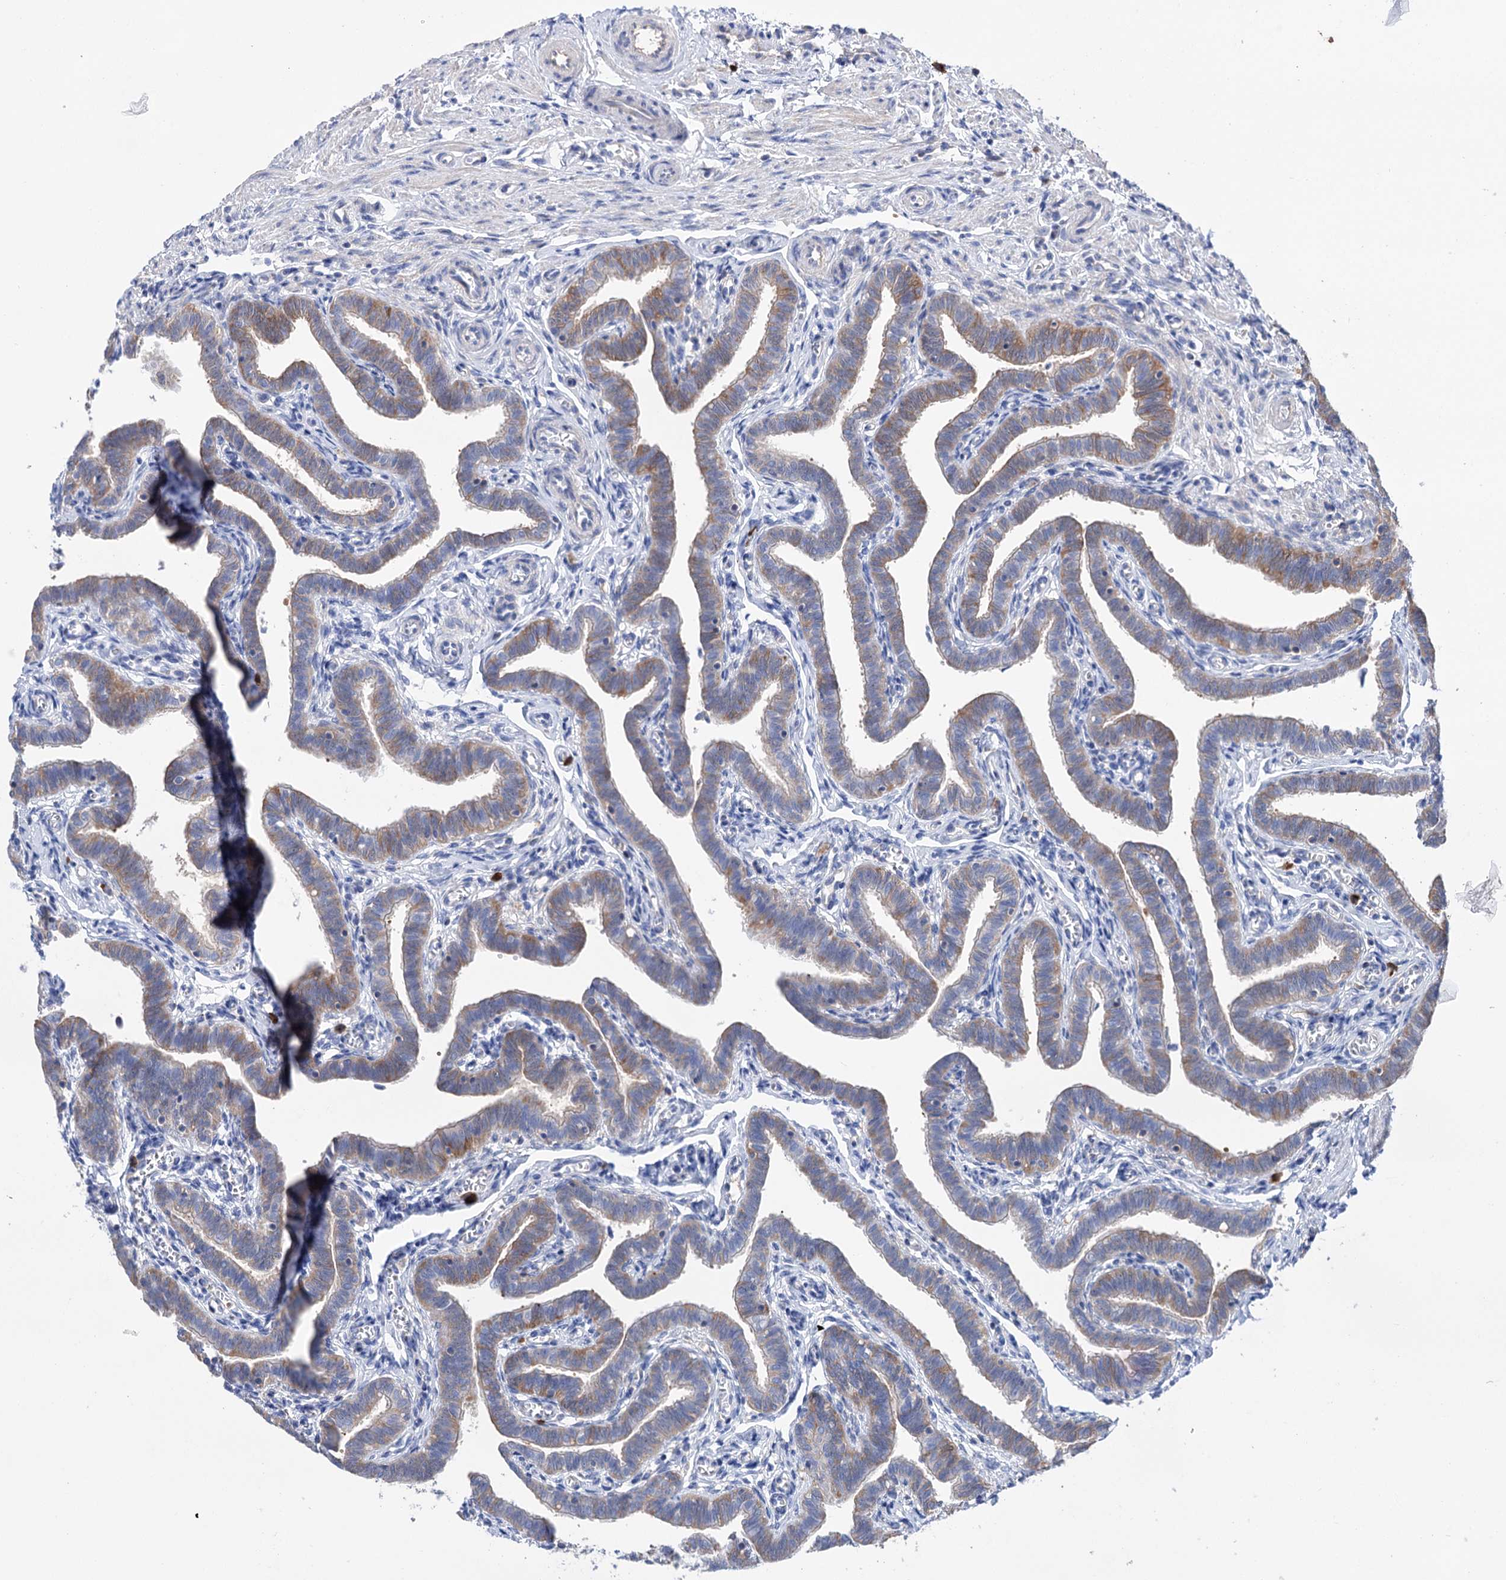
{"staining": {"intensity": "moderate", "quantity": ">75%", "location": "cytoplasmic/membranous"}, "tissue": "fallopian tube", "cell_type": "Glandular cells", "image_type": "normal", "snomed": [{"axis": "morphology", "description": "Normal tissue, NOS"}, {"axis": "topography", "description": "Fallopian tube"}], "caption": "Fallopian tube was stained to show a protein in brown. There is medium levels of moderate cytoplasmic/membranous positivity in about >75% of glandular cells. The protein of interest is stained brown, and the nuclei are stained in blue (DAB IHC with brightfield microscopy, high magnification).", "gene": "BBS4", "patient": {"sex": "female", "age": 36}}